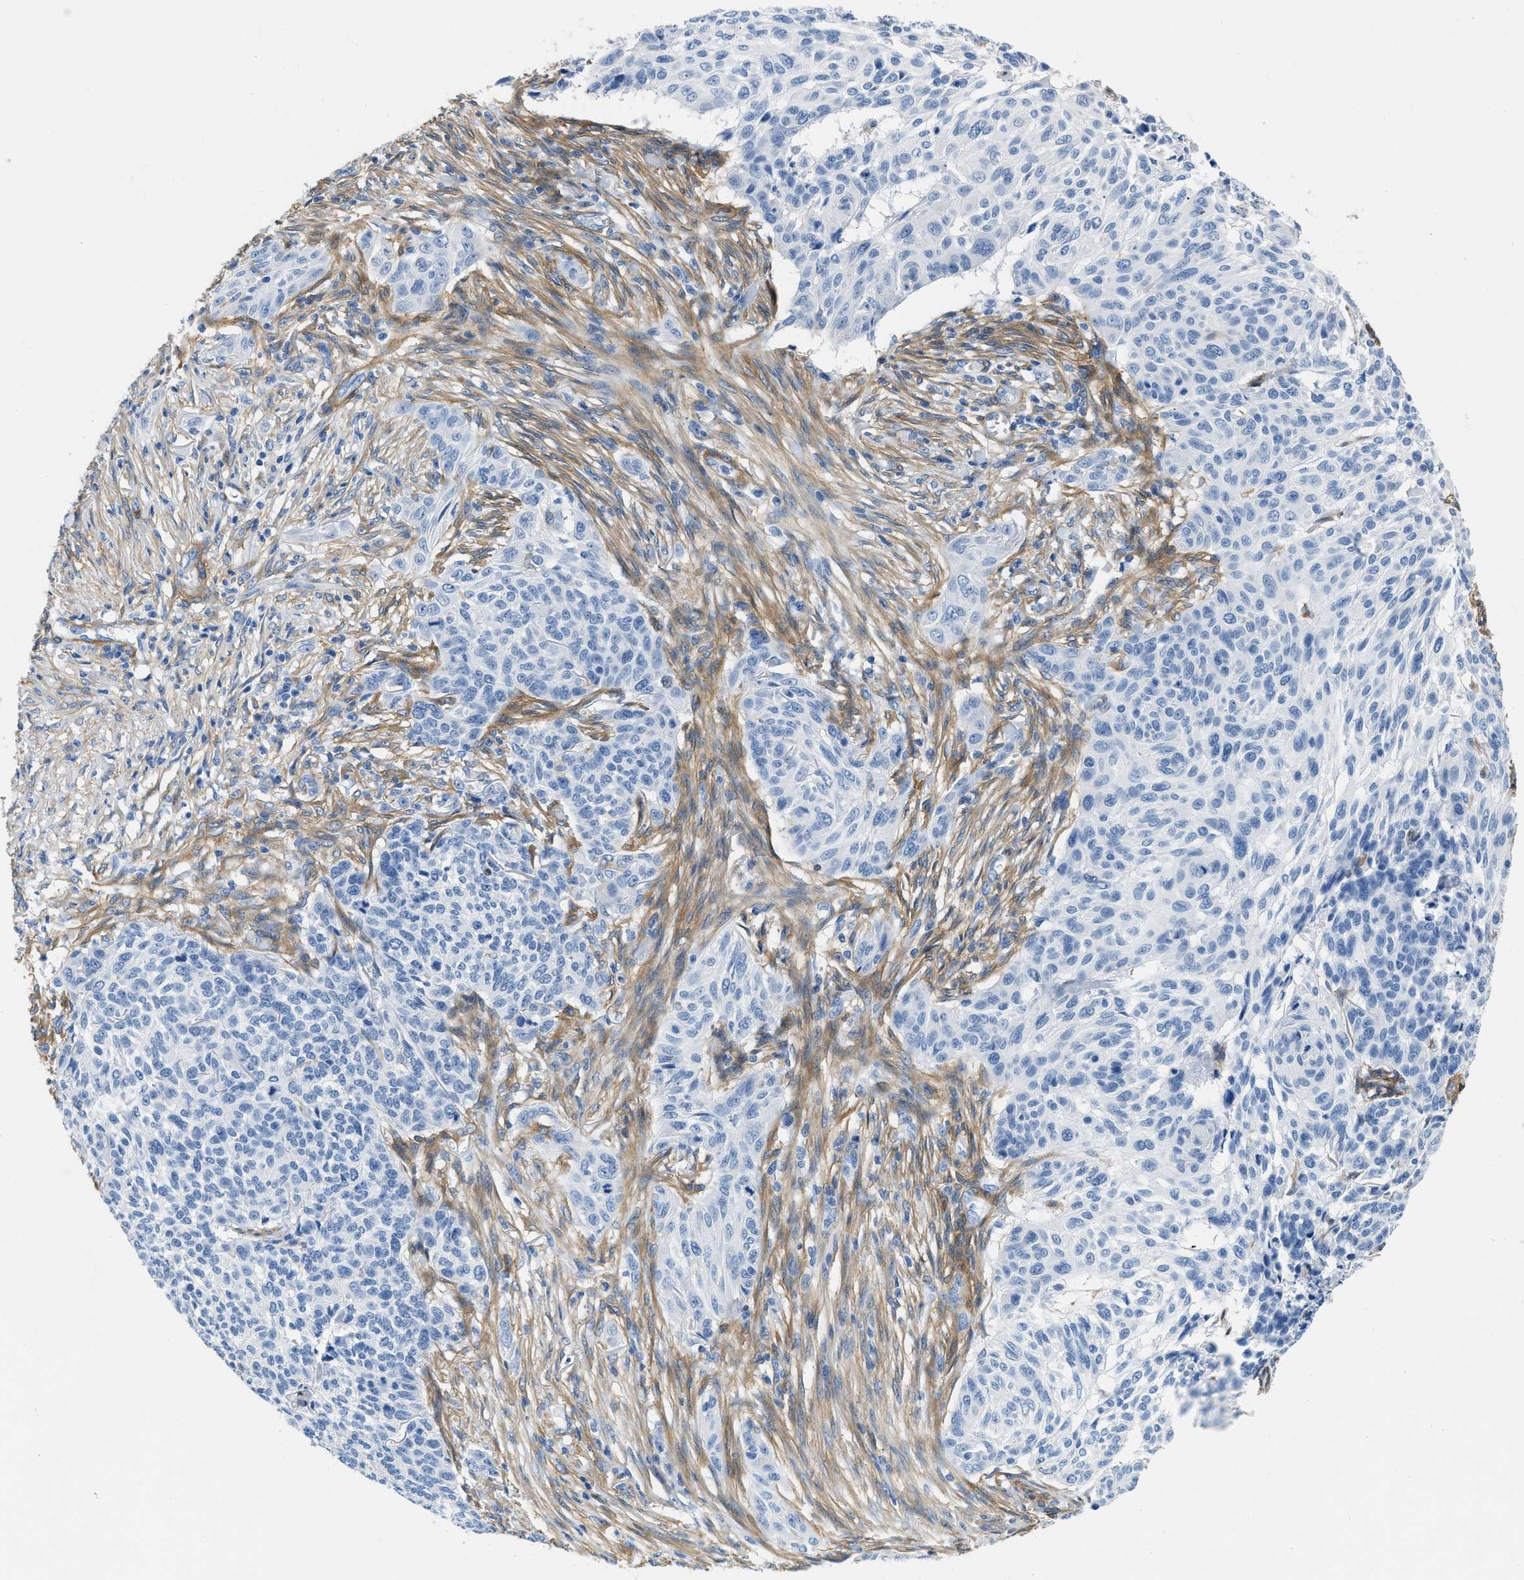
{"staining": {"intensity": "negative", "quantity": "none", "location": "none"}, "tissue": "skin cancer", "cell_type": "Tumor cells", "image_type": "cancer", "snomed": [{"axis": "morphology", "description": "Basal cell carcinoma"}, {"axis": "topography", "description": "Skin"}], "caption": "An immunohistochemistry (IHC) photomicrograph of skin cancer (basal cell carcinoma) is shown. There is no staining in tumor cells of skin cancer (basal cell carcinoma).", "gene": "PDGFRB", "patient": {"sex": "male", "age": 85}}